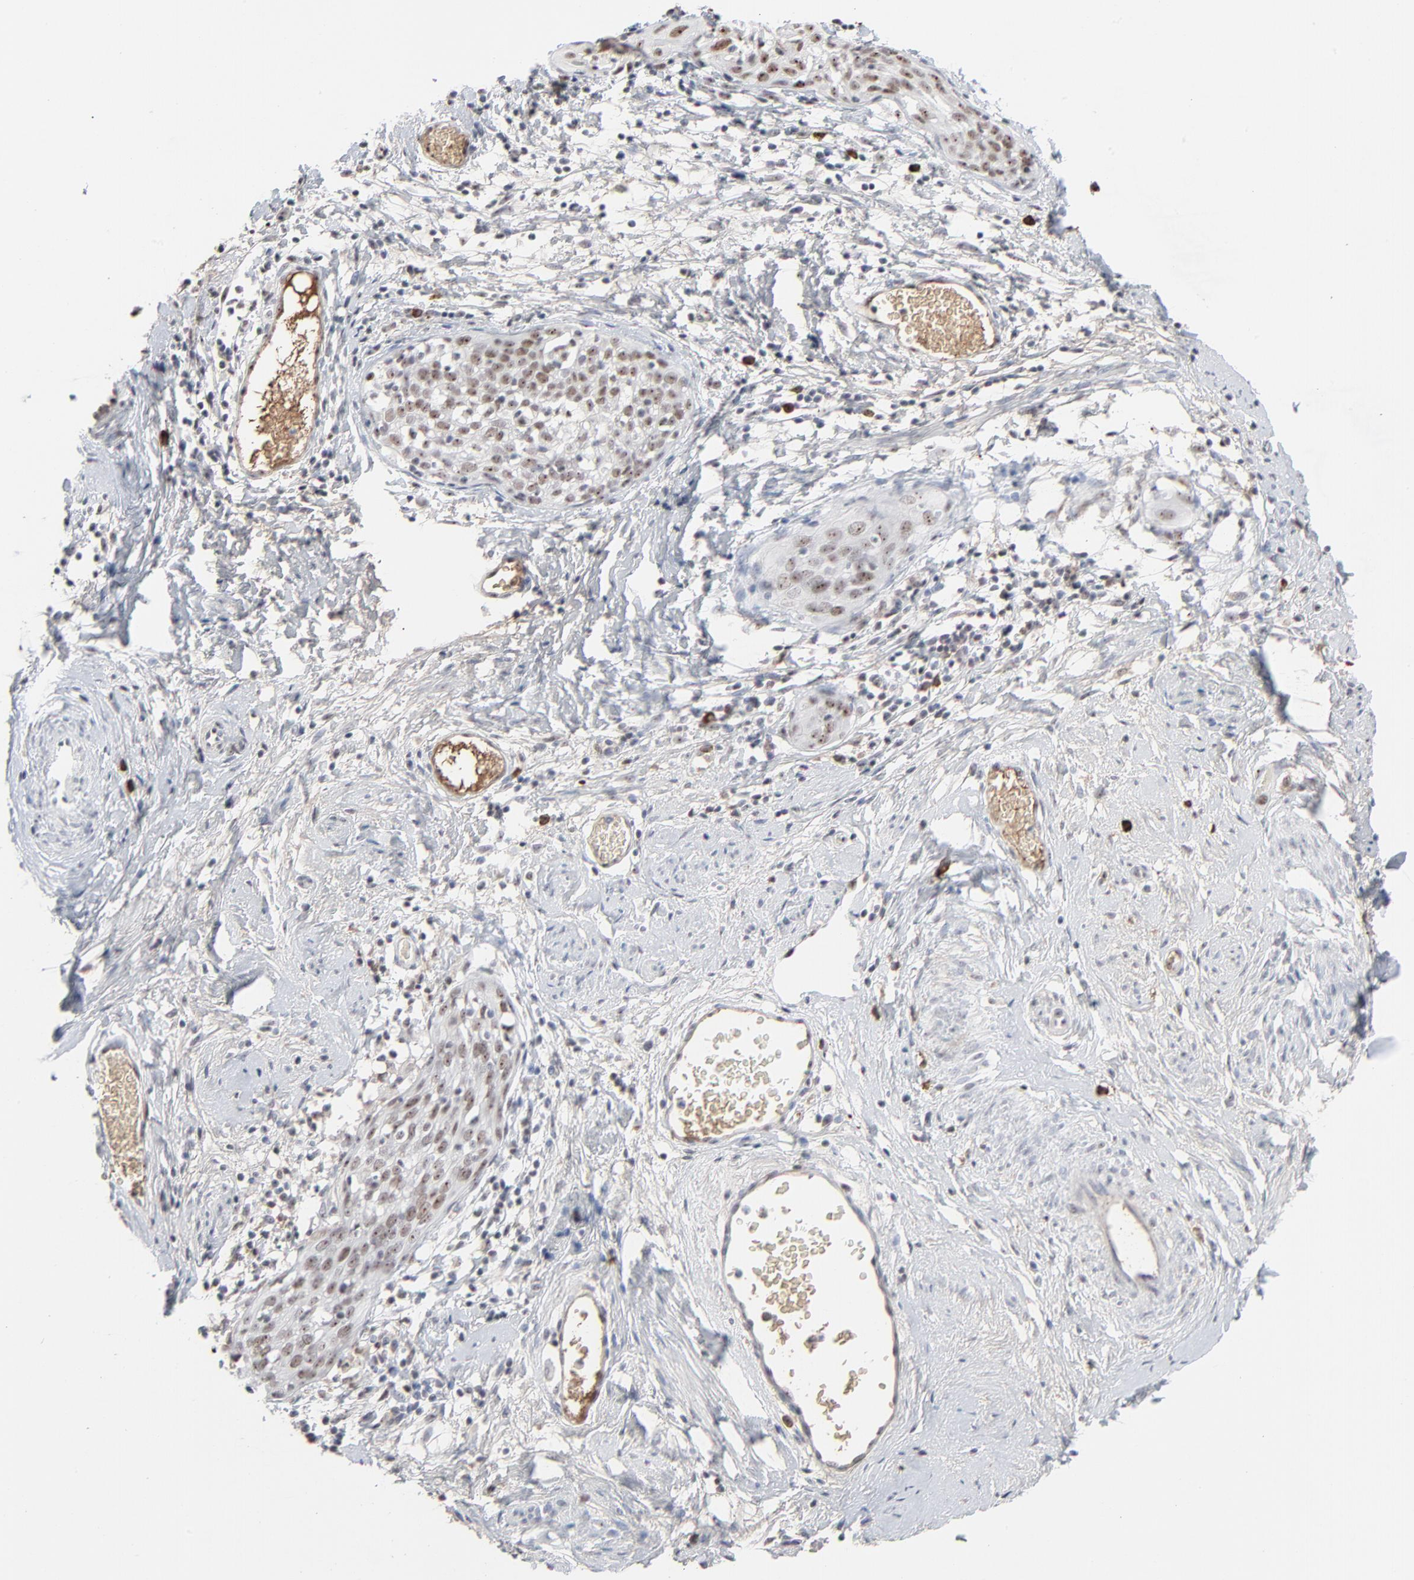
{"staining": {"intensity": "weak", "quantity": ">75%", "location": "nuclear"}, "tissue": "cervical cancer", "cell_type": "Tumor cells", "image_type": "cancer", "snomed": [{"axis": "morphology", "description": "Normal tissue, NOS"}, {"axis": "morphology", "description": "Squamous cell carcinoma, NOS"}, {"axis": "topography", "description": "Cervix"}], "caption": "This is a histology image of IHC staining of cervical cancer, which shows weak positivity in the nuclear of tumor cells.", "gene": "MPHOSPH6", "patient": {"sex": "female", "age": 67}}